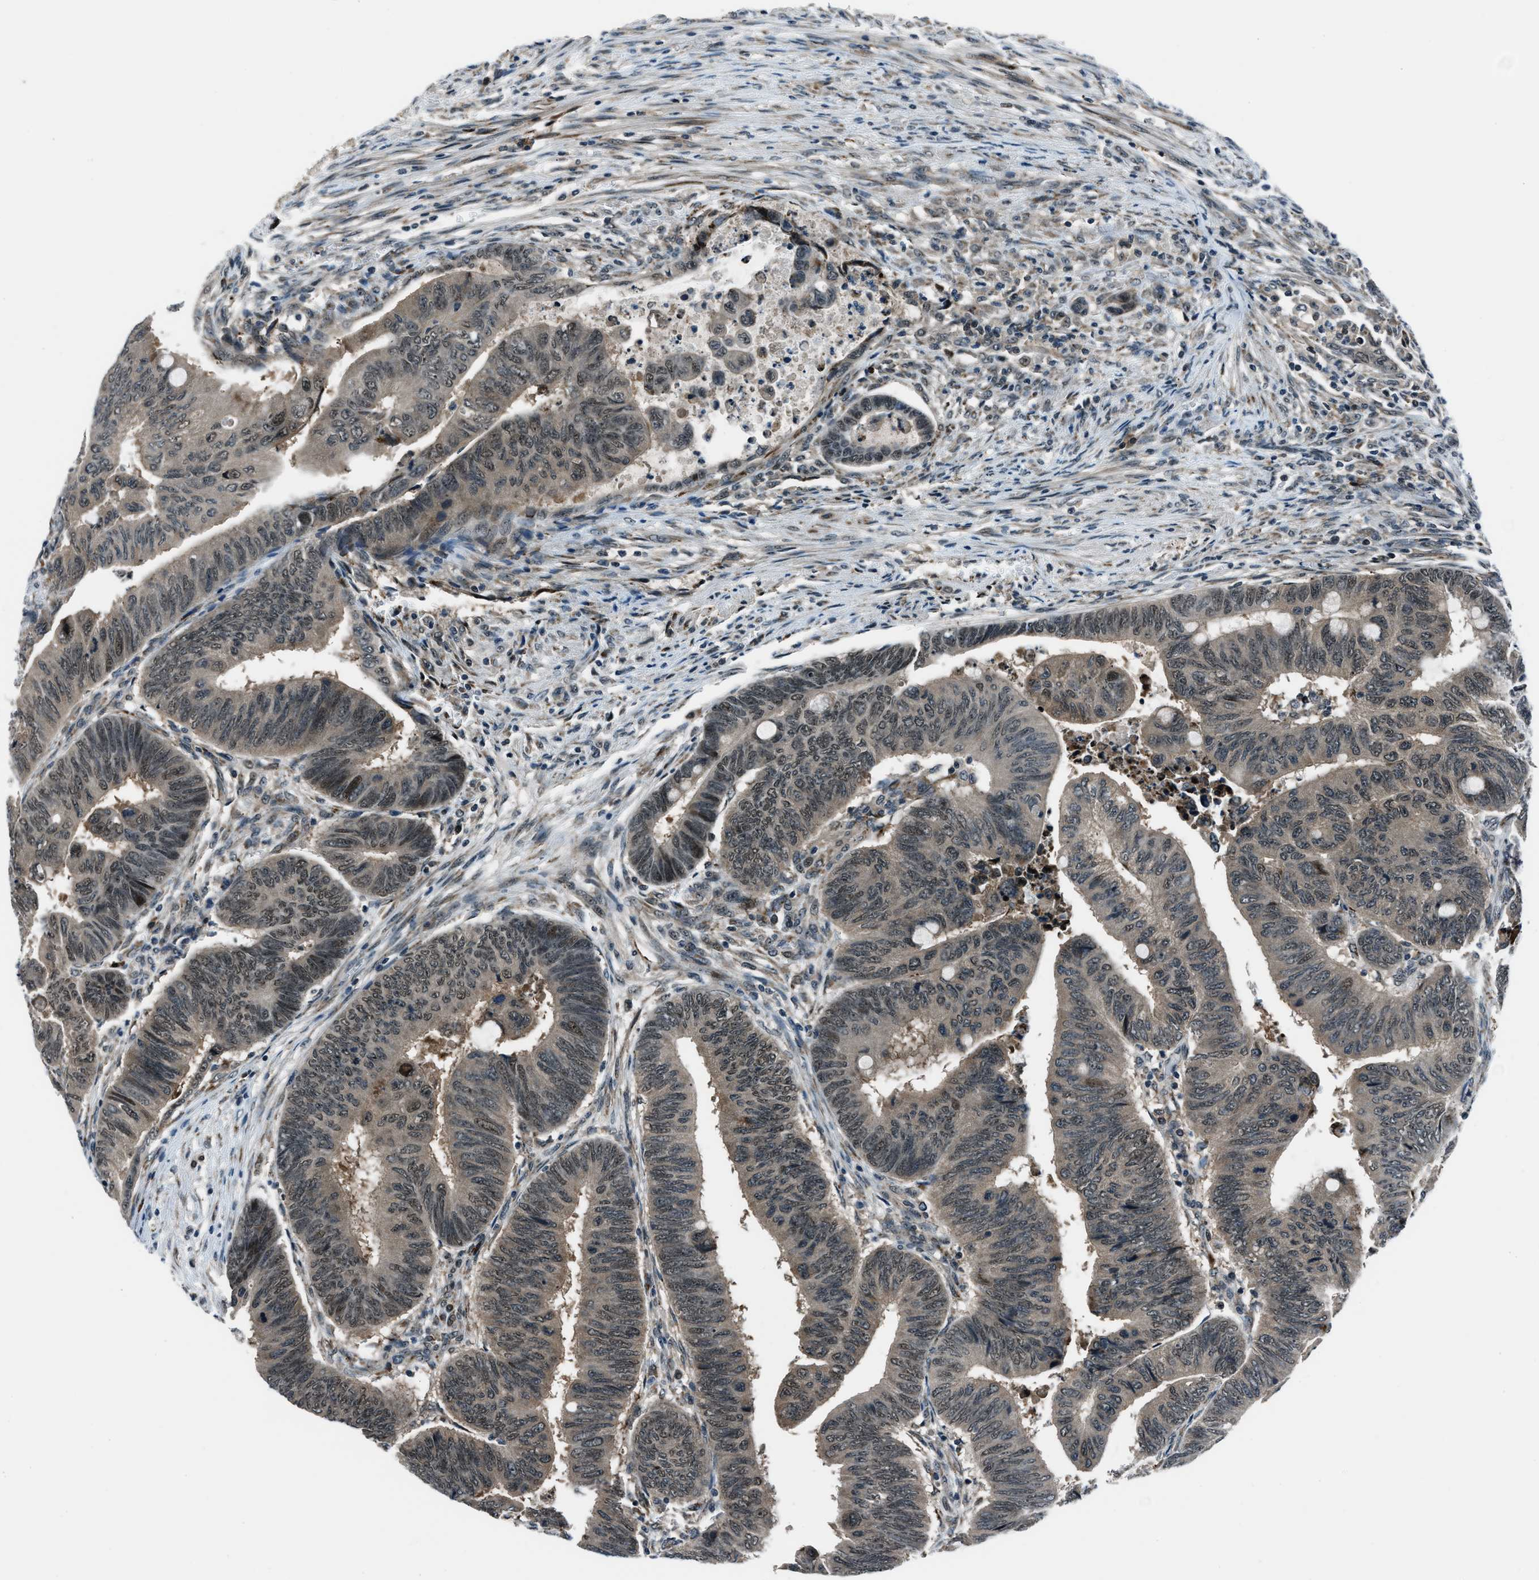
{"staining": {"intensity": "weak", "quantity": "25%-75%", "location": "cytoplasmic/membranous,nuclear"}, "tissue": "colorectal cancer", "cell_type": "Tumor cells", "image_type": "cancer", "snomed": [{"axis": "morphology", "description": "Normal tissue, NOS"}, {"axis": "morphology", "description": "Adenocarcinoma, NOS"}, {"axis": "topography", "description": "Rectum"}, {"axis": "topography", "description": "Peripheral nerve tissue"}], "caption": "DAB (3,3'-diaminobenzidine) immunohistochemical staining of human colorectal cancer demonstrates weak cytoplasmic/membranous and nuclear protein expression in approximately 25%-75% of tumor cells.", "gene": "ACTL9", "patient": {"sex": "male", "age": 92}}